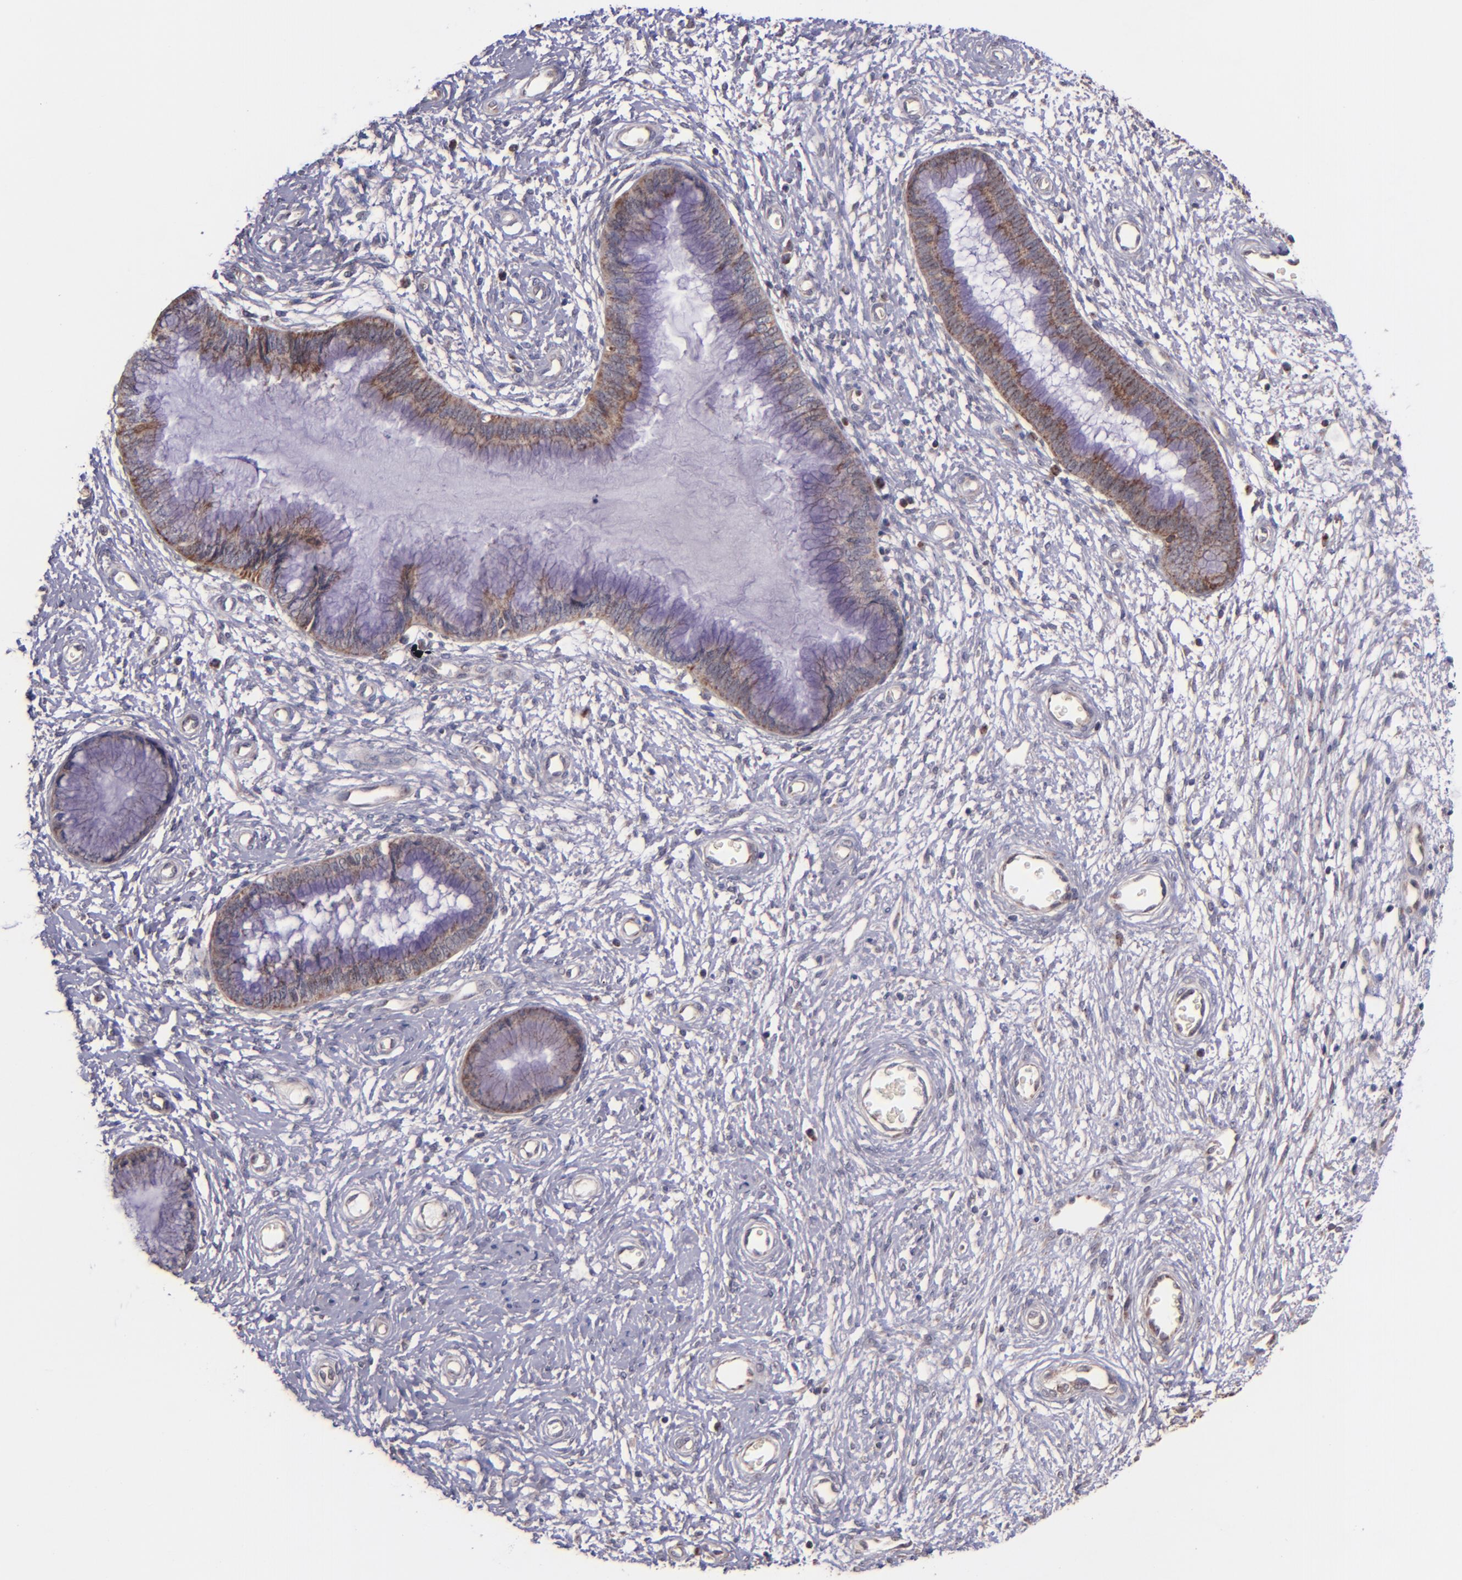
{"staining": {"intensity": "moderate", "quantity": "25%-75%", "location": "cytoplasmic/membranous"}, "tissue": "cervix", "cell_type": "Glandular cells", "image_type": "normal", "snomed": [{"axis": "morphology", "description": "Normal tissue, NOS"}, {"axis": "topography", "description": "Cervix"}], "caption": "Cervix stained with DAB IHC displays medium levels of moderate cytoplasmic/membranous expression in approximately 25%-75% of glandular cells.", "gene": "SHC1", "patient": {"sex": "female", "age": 55}}